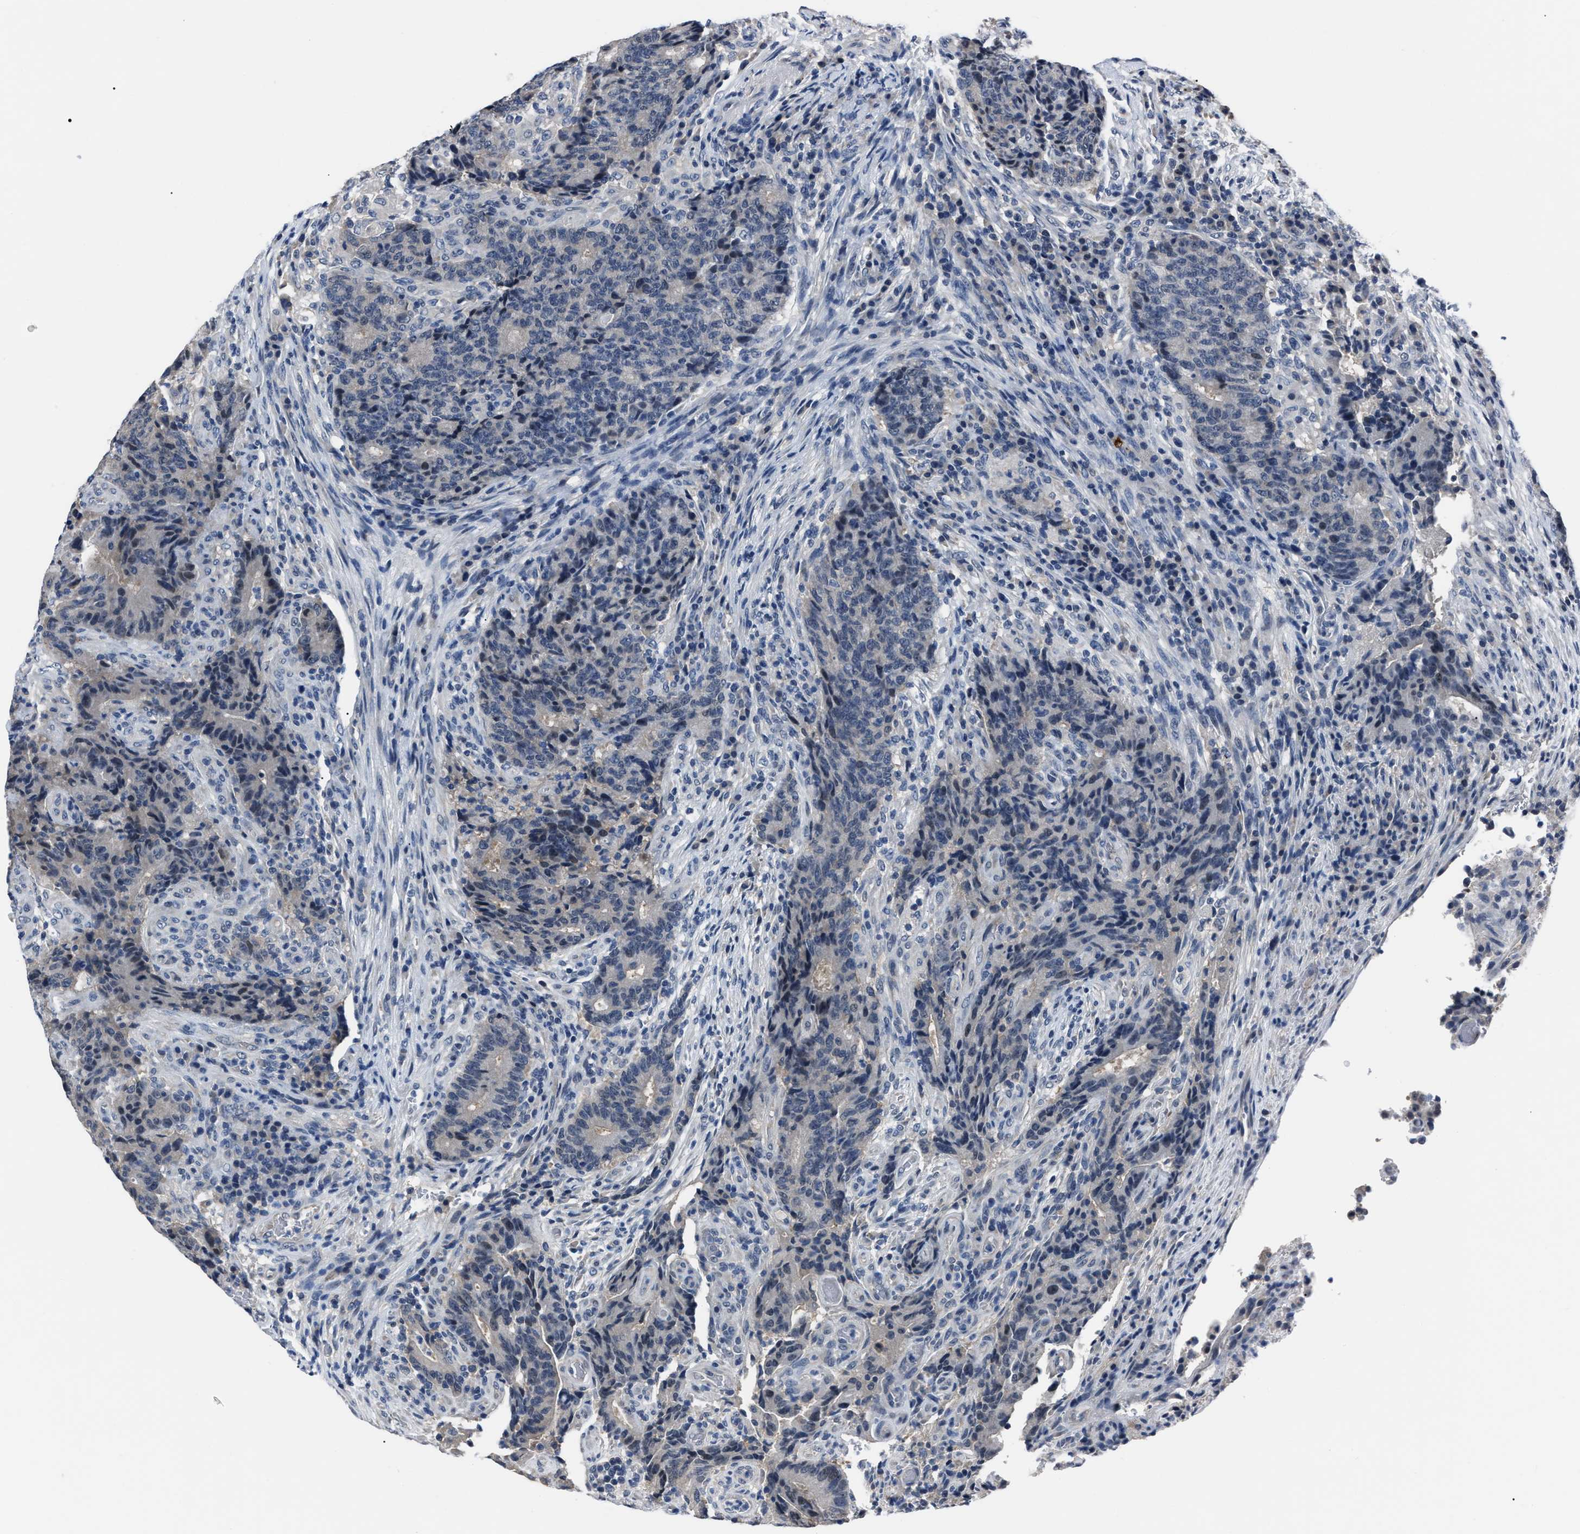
{"staining": {"intensity": "negative", "quantity": "none", "location": "none"}, "tissue": "colorectal cancer", "cell_type": "Tumor cells", "image_type": "cancer", "snomed": [{"axis": "morphology", "description": "Normal tissue, NOS"}, {"axis": "morphology", "description": "Adenocarcinoma, NOS"}, {"axis": "topography", "description": "Colon"}], "caption": "Immunohistochemistry (IHC) photomicrograph of neoplastic tissue: human adenocarcinoma (colorectal) stained with DAB (3,3'-diaminobenzidine) shows no significant protein positivity in tumor cells. (DAB (3,3'-diaminobenzidine) immunohistochemistry with hematoxylin counter stain).", "gene": "LRWD1", "patient": {"sex": "female", "age": 75}}